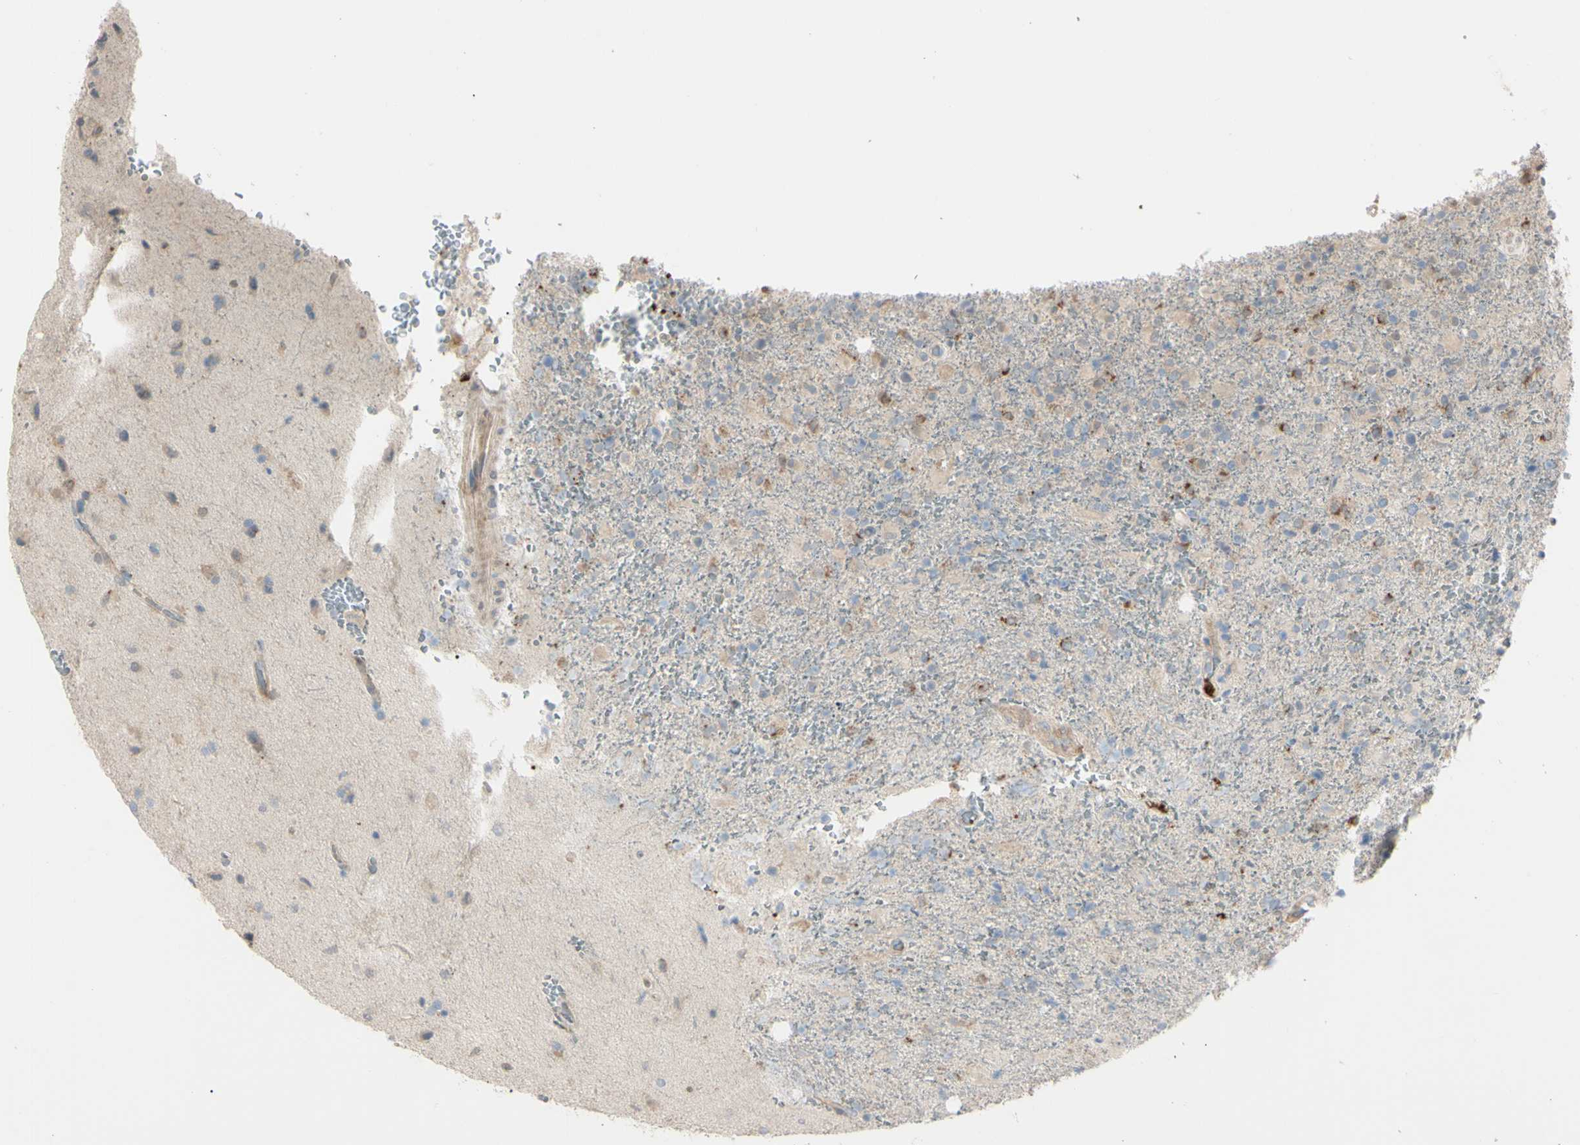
{"staining": {"intensity": "weak", "quantity": "<25%", "location": "cytoplasmic/membranous"}, "tissue": "glioma", "cell_type": "Tumor cells", "image_type": "cancer", "snomed": [{"axis": "morphology", "description": "Glioma, malignant, High grade"}, {"axis": "topography", "description": "Brain"}], "caption": "Tumor cells show no significant protein positivity in glioma.", "gene": "EIF5A", "patient": {"sex": "male", "age": 71}}